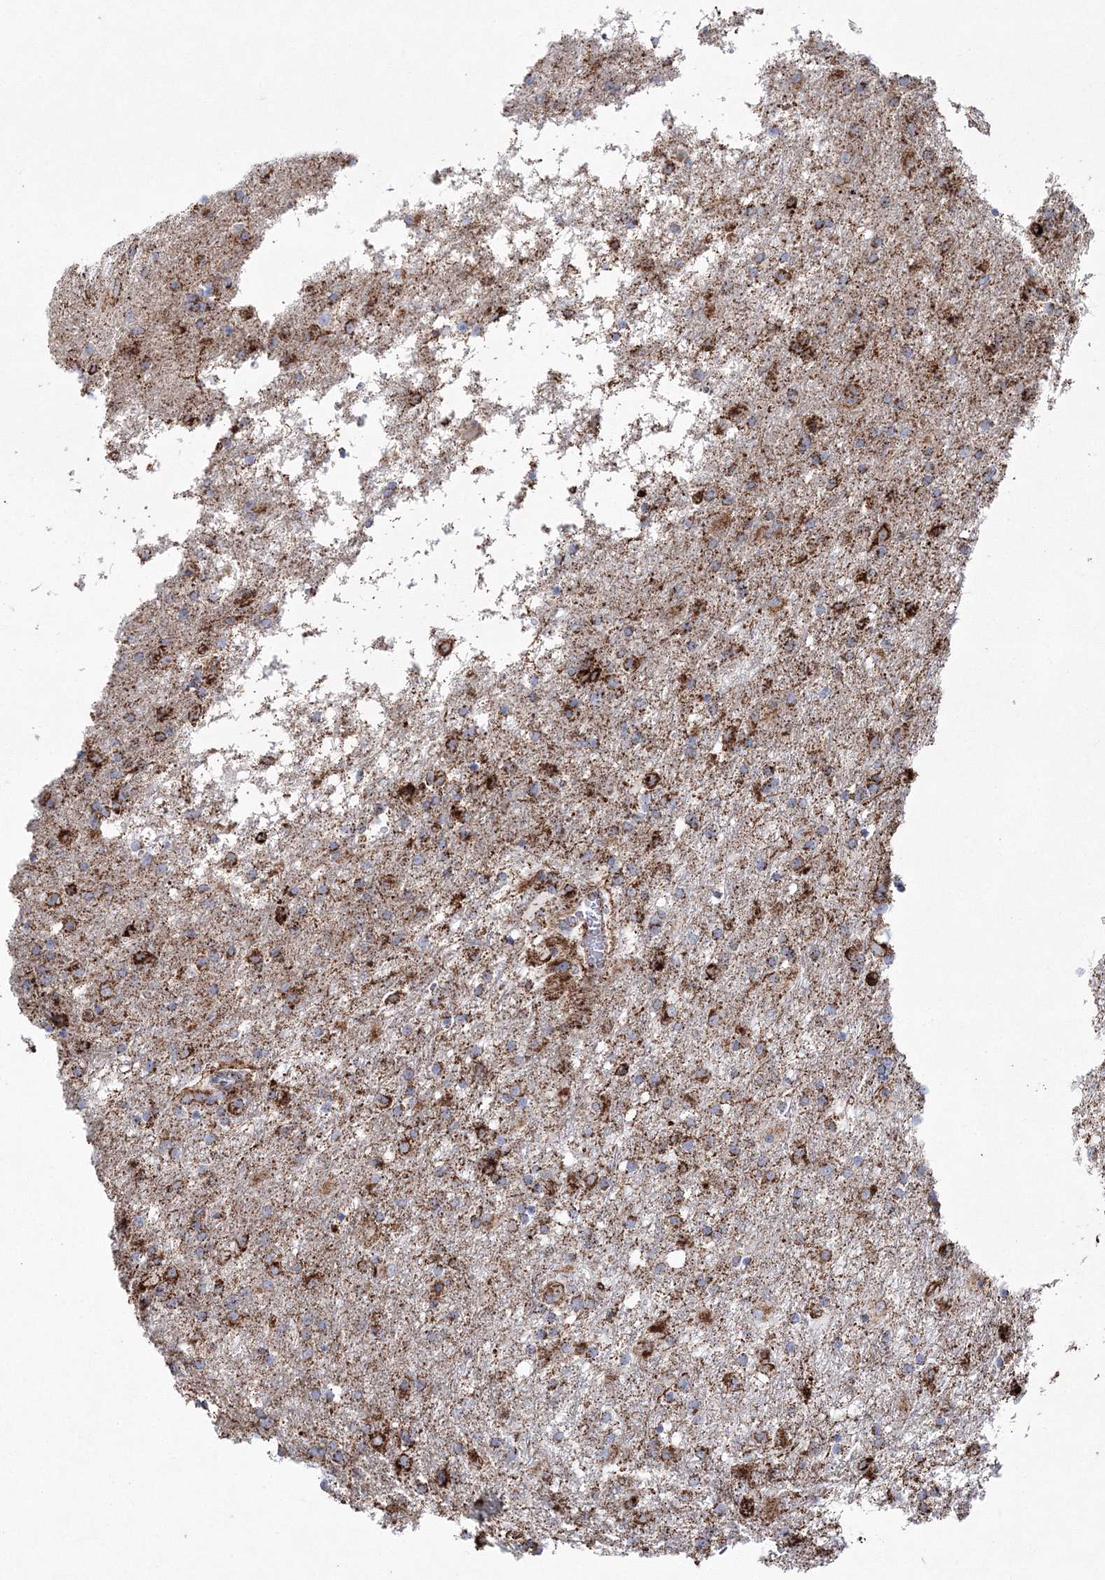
{"staining": {"intensity": "strong", "quantity": "25%-75%", "location": "cytoplasmic/membranous"}, "tissue": "glioma", "cell_type": "Tumor cells", "image_type": "cancer", "snomed": [{"axis": "morphology", "description": "Glioma, malignant, Low grade"}, {"axis": "topography", "description": "Brain"}], "caption": "Immunohistochemistry (IHC) of human low-grade glioma (malignant) displays high levels of strong cytoplasmic/membranous positivity in approximately 25%-75% of tumor cells. (DAB (3,3'-diaminobenzidine) IHC with brightfield microscopy, high magnification).", "gene": "HIBCH", "patient": {"sex": "male", "age": 65}}